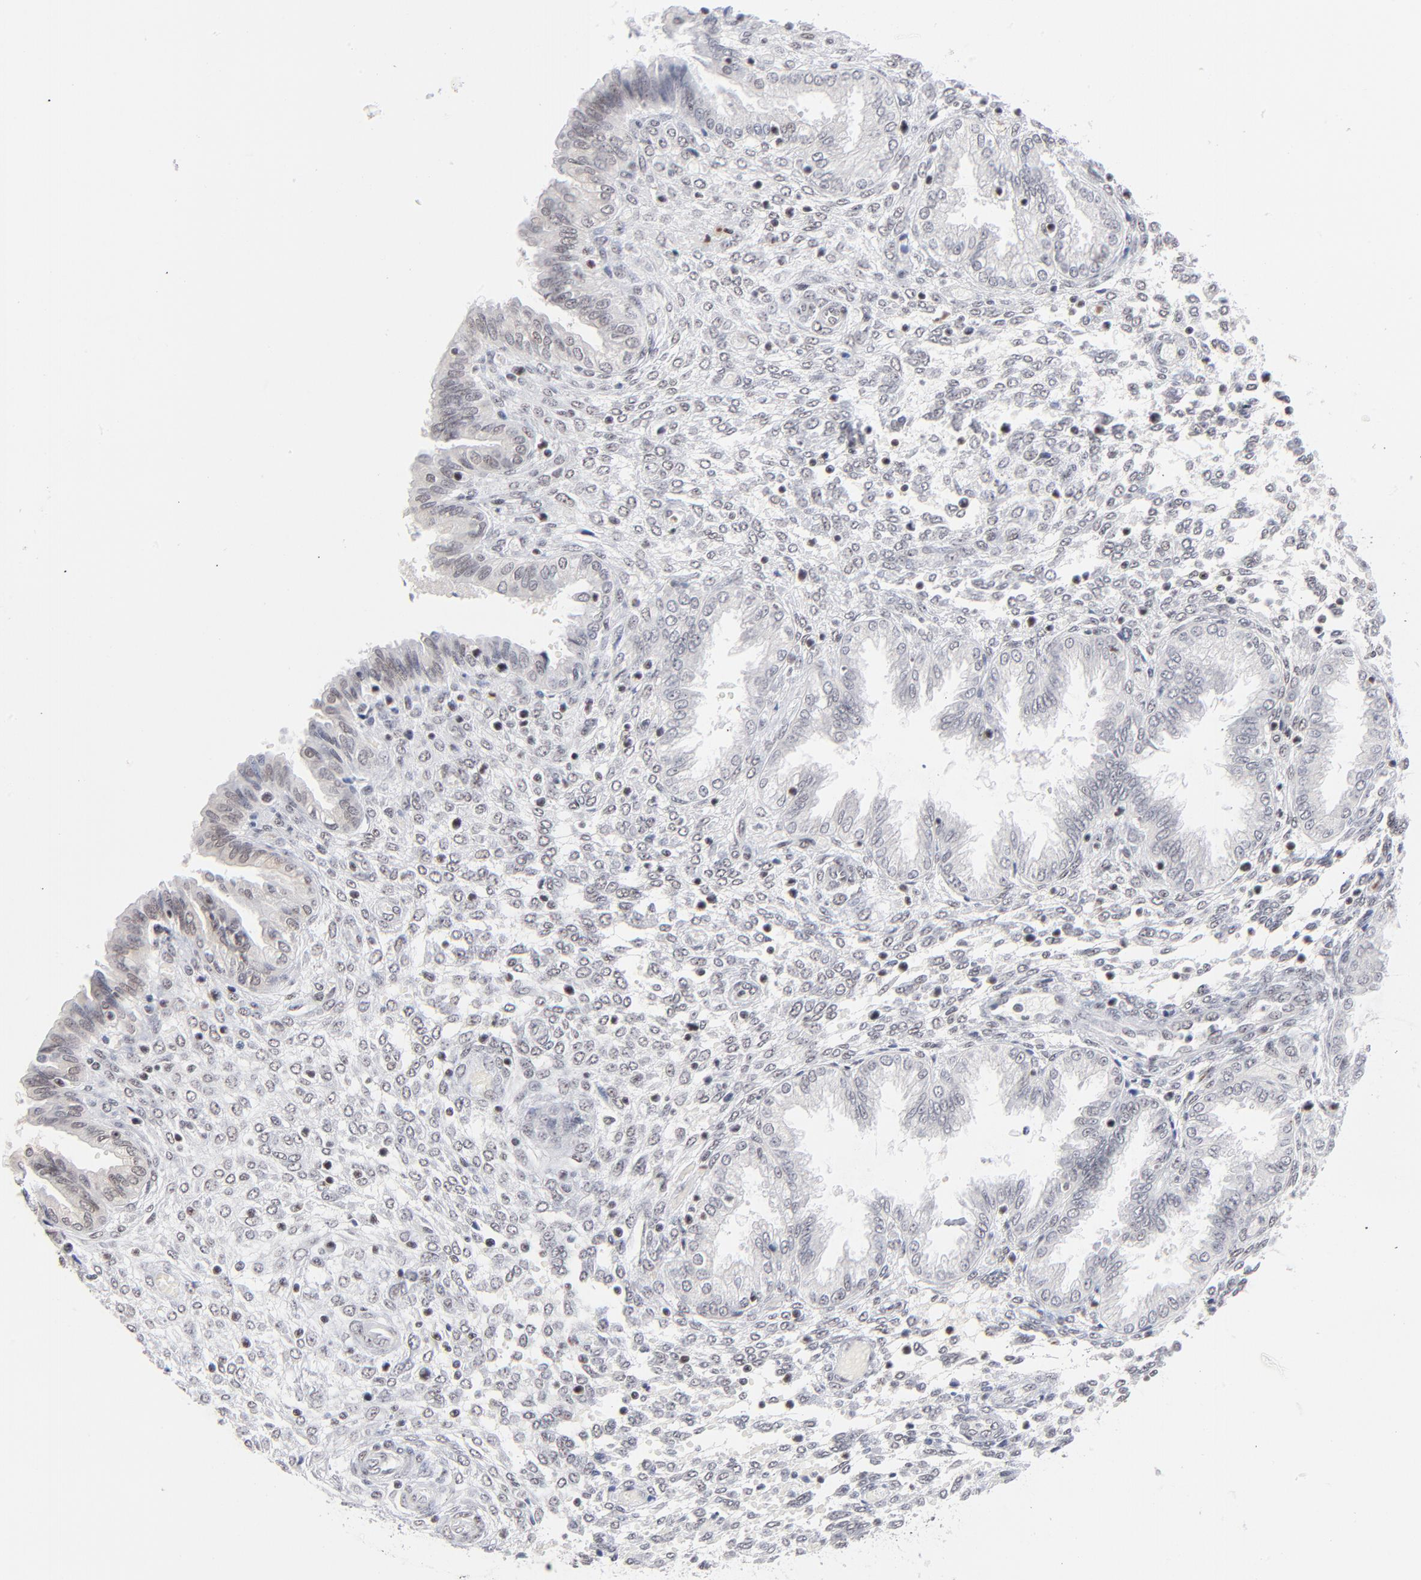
{"staining": {"intensity": "weak", "quantity": "25%-75%", "location": "nuclear"}, "tissue": "endometrium", "cell_type": "Cells in endometrial stroma", "image_type": "normal", "snomed": [{"axis": "morphology", "description": "Normal tissue, NOS"}, {"axis": "topography", "description": "Endometrium"}], "caption": "The image reveals a brown stain indicating the presence of a protein in the nuclear of cells in endometrial stroma in endometrium. The protein of interest is stained brown, and the nuclei are stained in blue (DAB (3,3'-diaminobenzidine) IHC with brightfield microscopy, high magnification).", "gene": "ZNF143", "patient": {"sex": "female", "age": 33}}